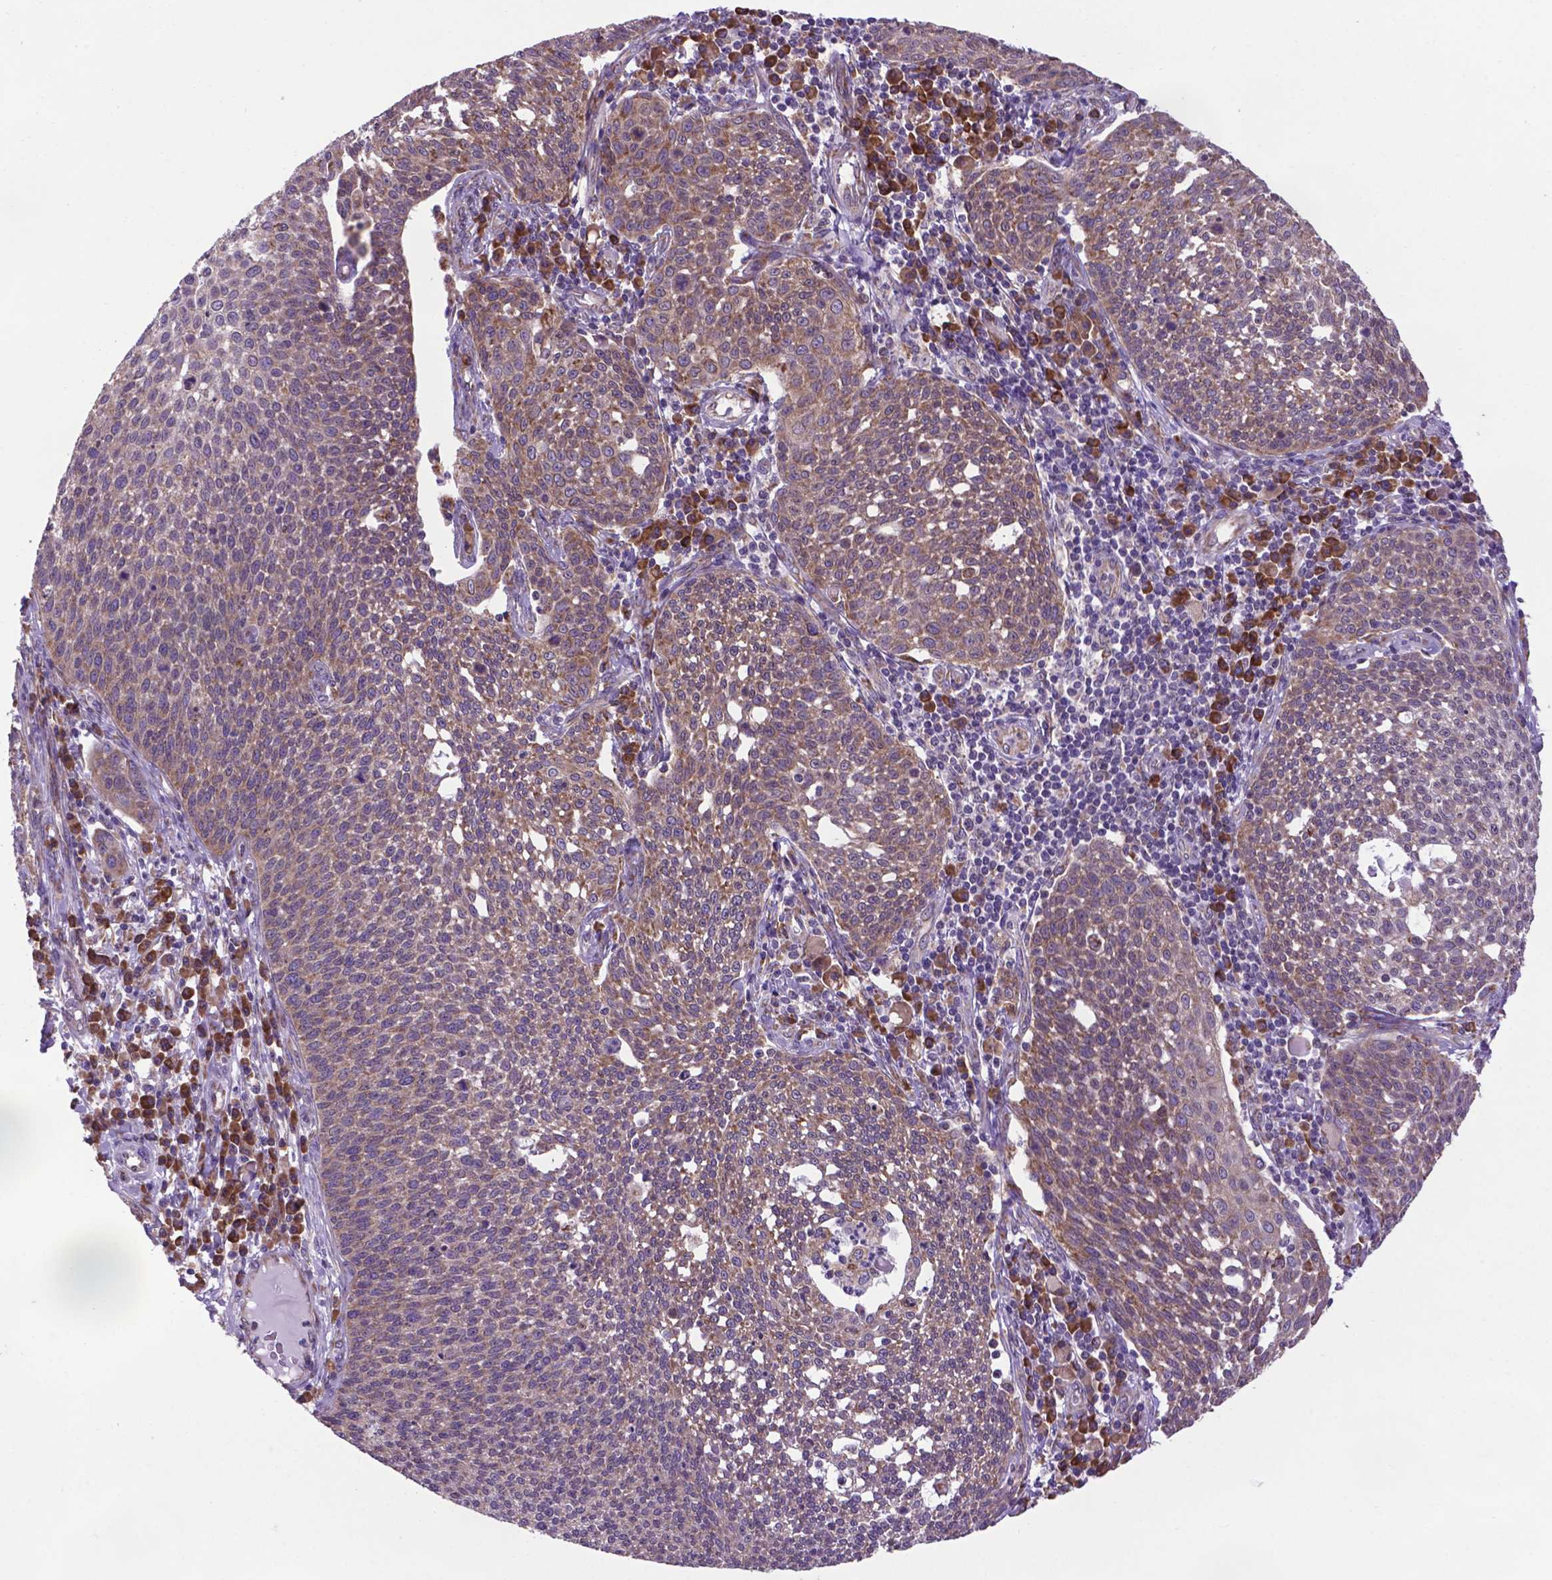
{"staining": {"intensity": "weak", "quantity": "25%-75%", "location": "cytoplasmic/membranous"}, "tissue": "cervical cancer", "cell_type": "Tumor cells", "image_type": "cancer", "snomed": [{"axis": "morphology", "description": "Squamous cell carcinoma, NOS"}, {"axis": "topography", "description": "Cervix"}], "caption": "Cervical squamous cell carcinoma stained with a protein marker displays weak staining in tumor cells.", "gene": "WDR83OS", "patient": {"sex": "female", "age": 34}}